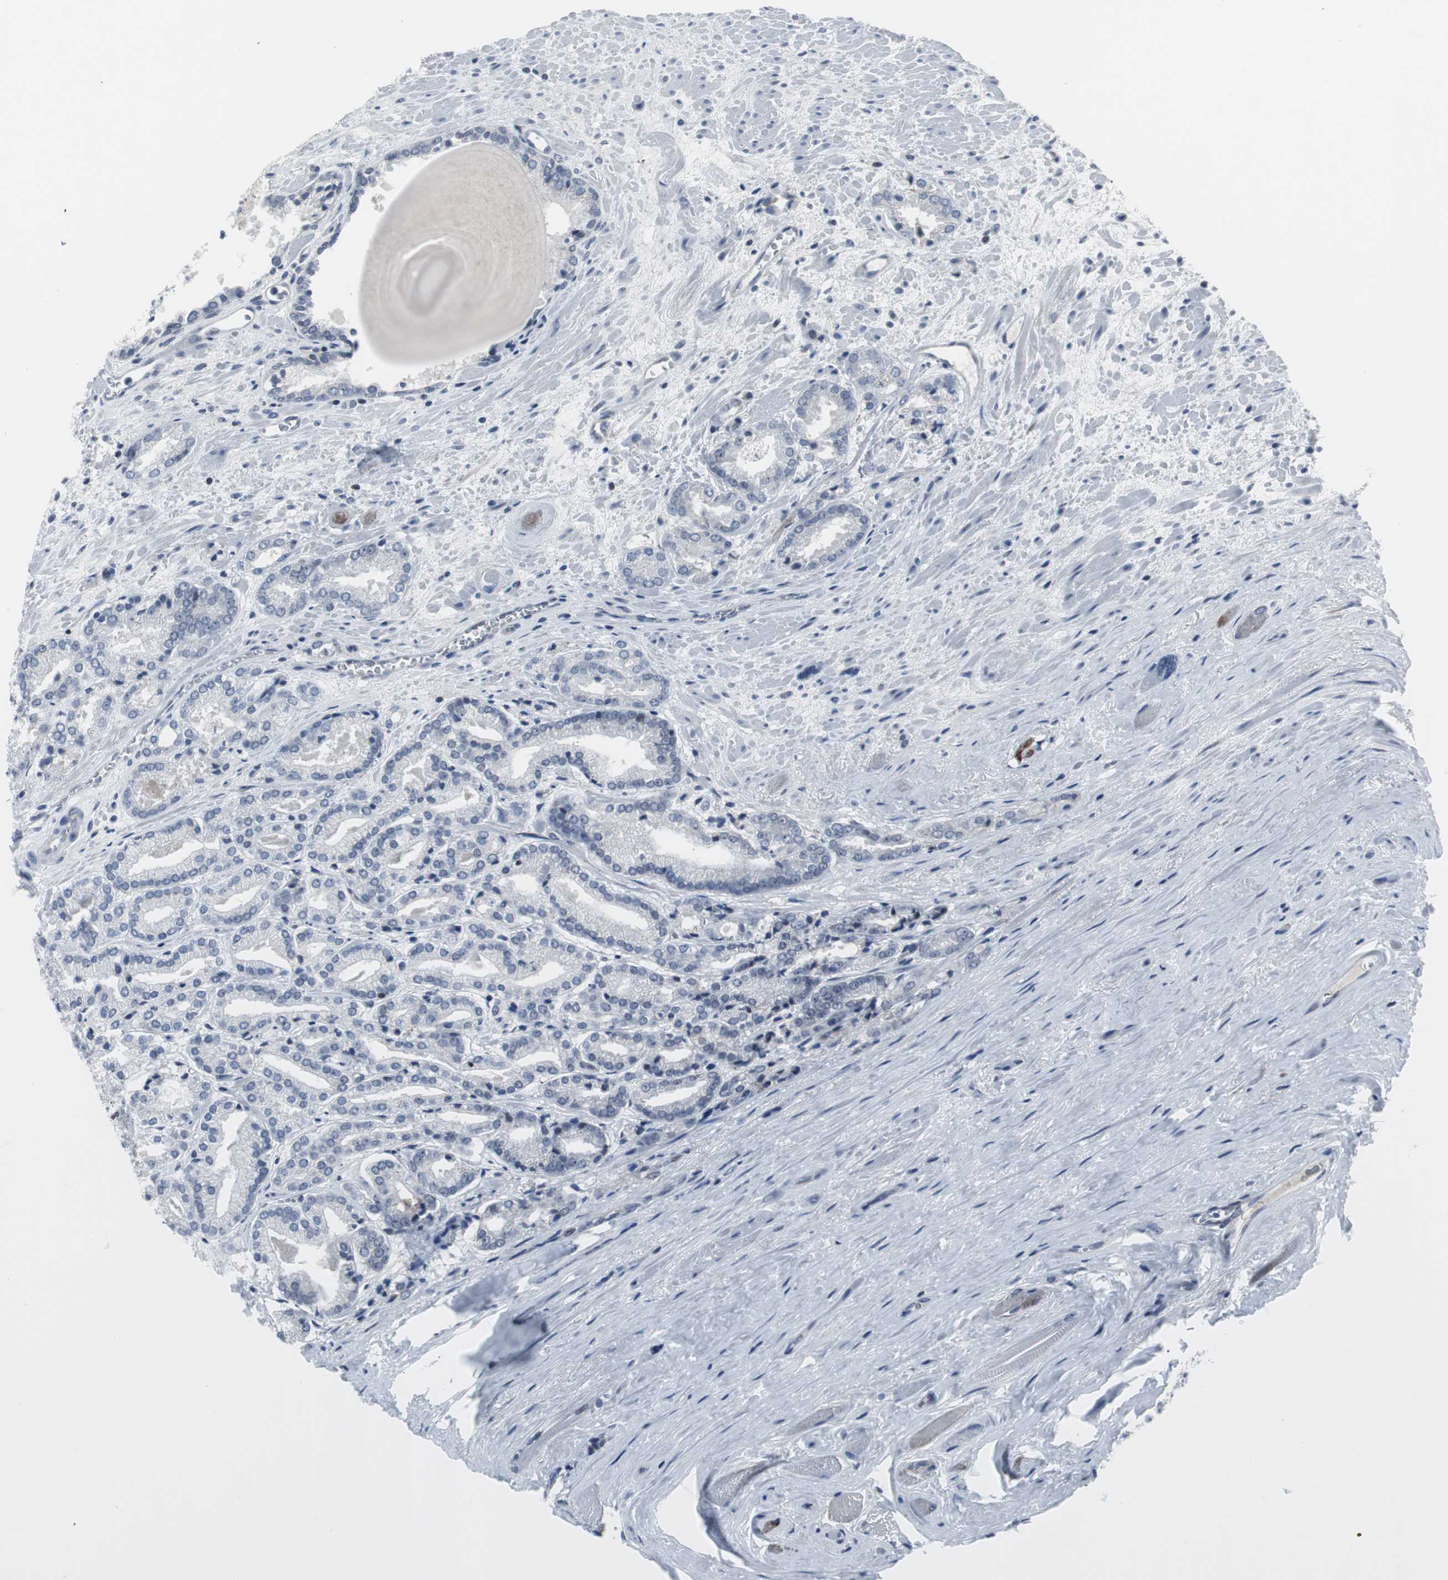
{"staining": {"intensity": "negative", "quantity": "none", "location": "none"}, "tissue": "prostate cancer", "cell_type": "Tumor cells", "image_type": "cancer", "snomed": [{"axis": "morphology", "description": "Adenocarcinoma, Low grade"}, {"axis": "topography", "description": "Prostate"}], "caption": "Human prostate cancer stained for a protein using immunohistochemistry (IHC) reveals no staining in tumor cells.", "gene": "DOK1", "patient": {"sex": "male", "age": 59}}